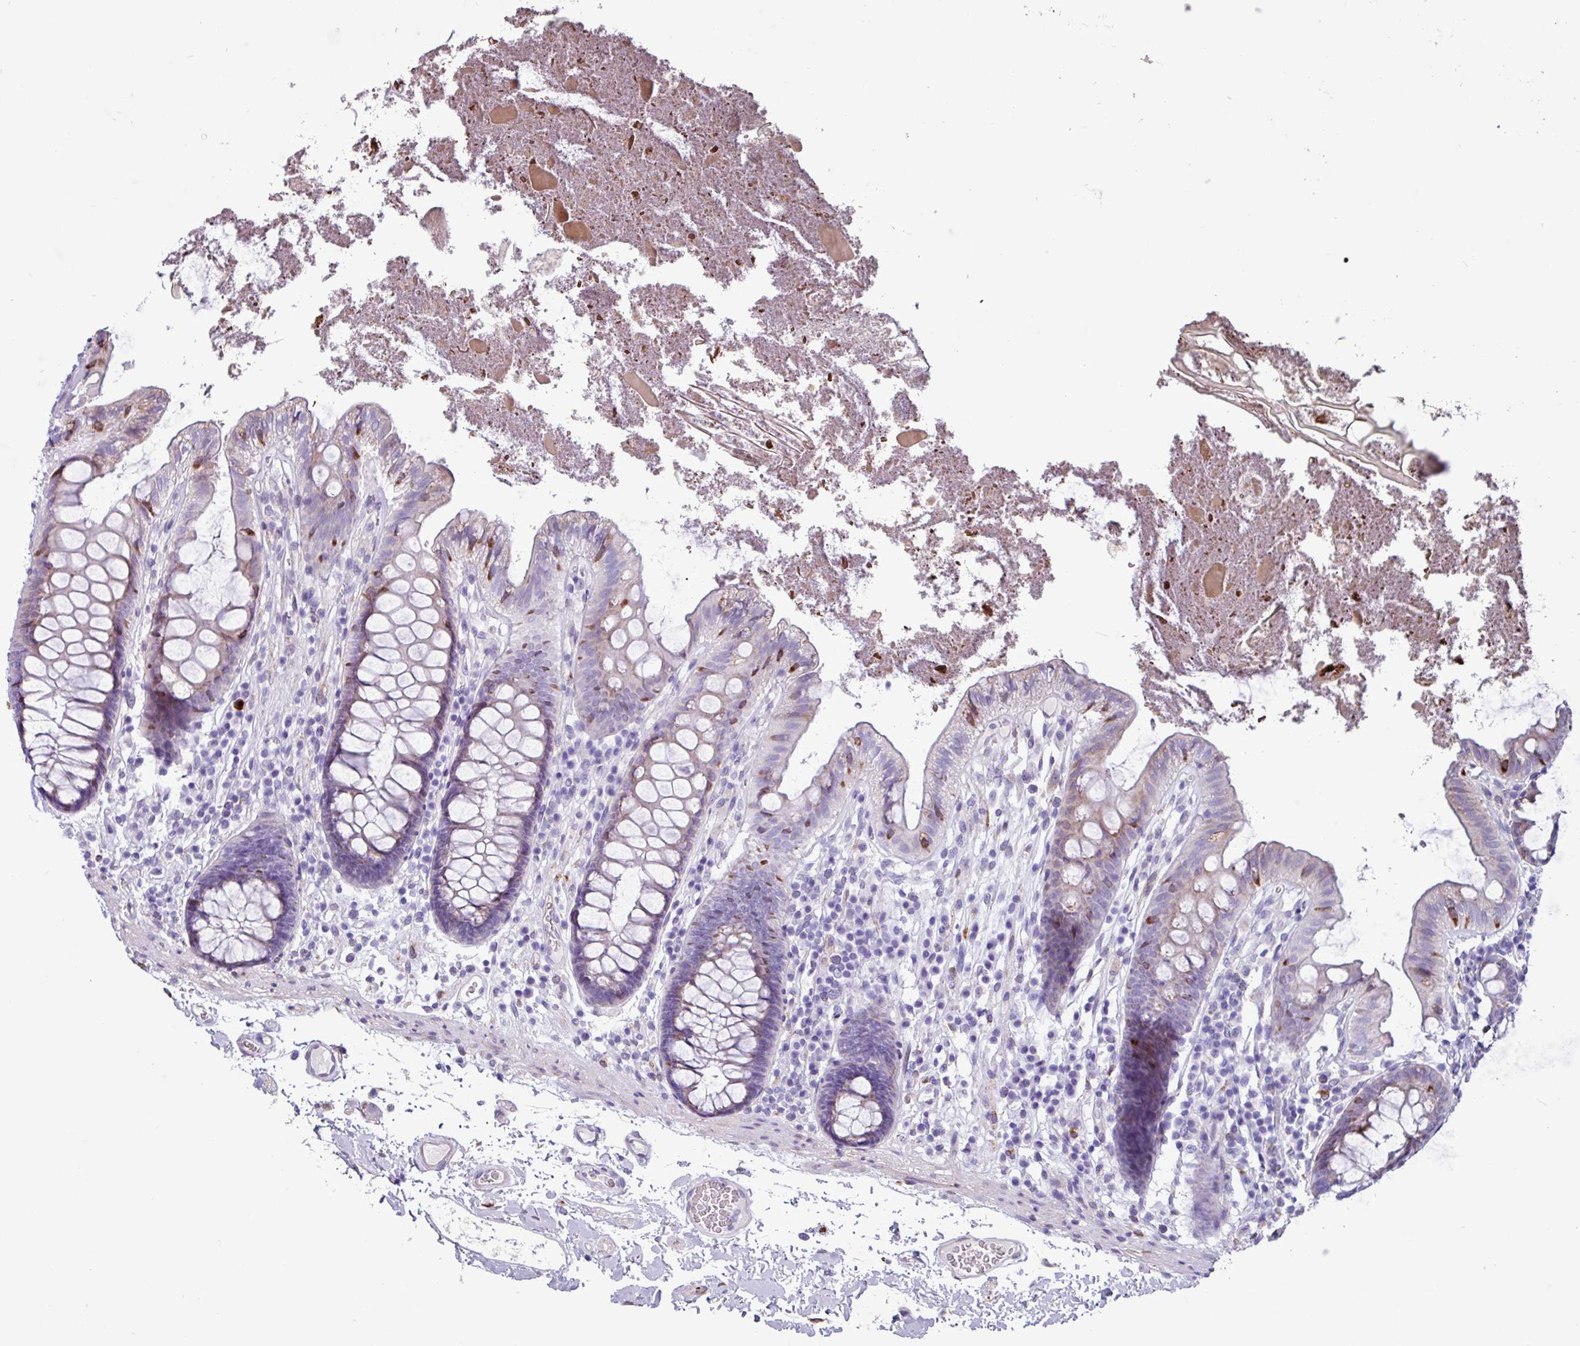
{"staining": {"intensity": "weak", "quantity": "25%-75%", "location": "cytoplasmic/membranous"}, "tissue": "colon", "cell_type": "Endothelial cells", "image_type": "normal", "snomed": [{"axis": "morphology", "description": "Normal tissue, NOS"}, {"axis": "topography", "description": "Colon"}], "caption": "Immunohistochemistry (IHC) of unremarkable colon exhibits low levels of weak cytoplasmic/membranous positivity in about 25%-75% of endothelial cells.", "gene": "PPP1R35", "patient": {"sex": "male", "age": 84}}